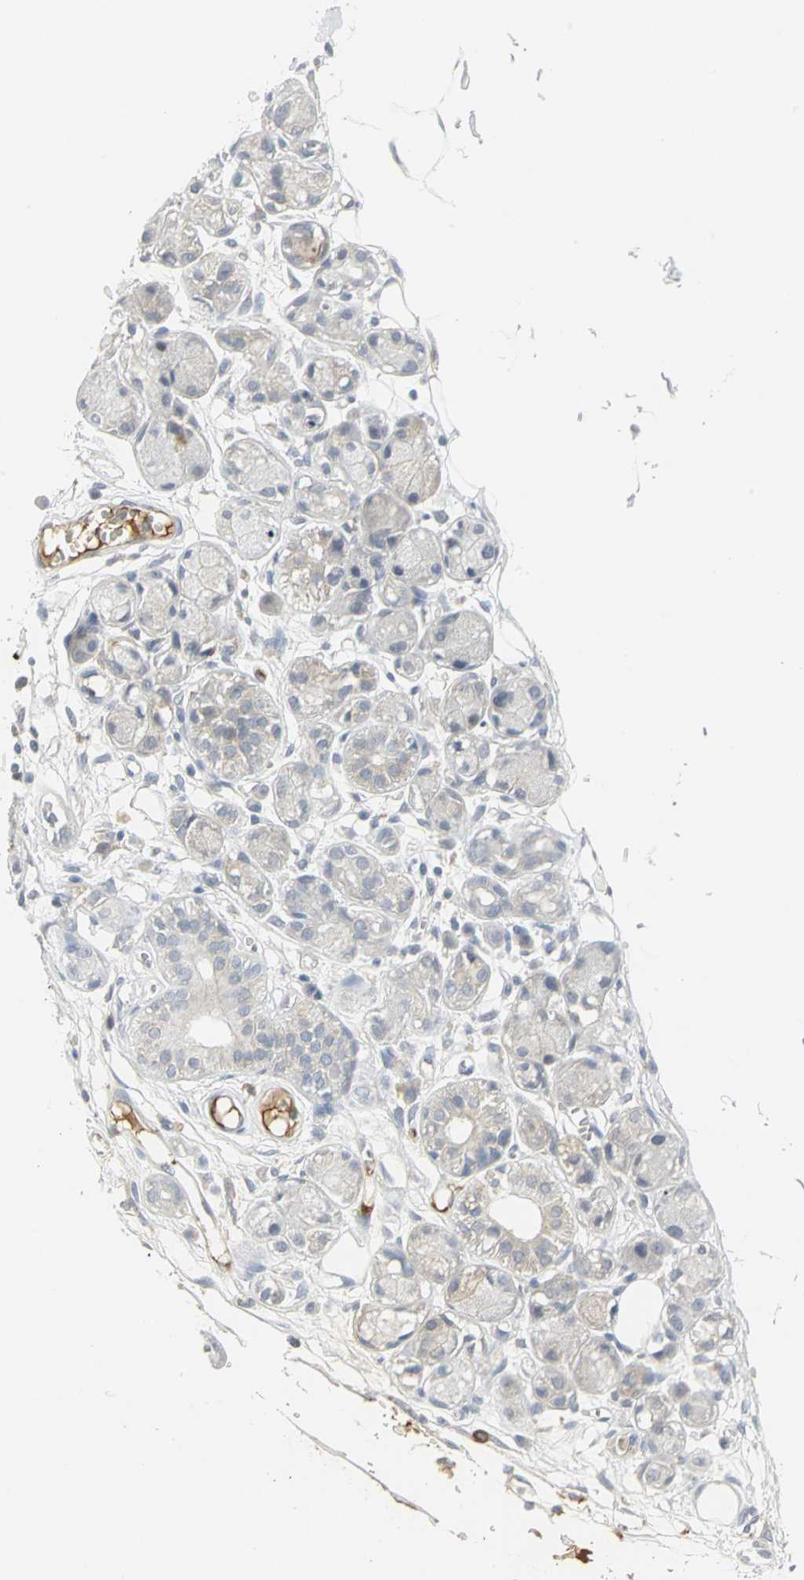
{"staining": {"intensity": "negative", "quantity": "none", "location": "none"}, "tissue": "adipose tissue", "cell_type": "Adipocytes", "image_type": "normal", "snomed": [{"axis": "morphology", "description": "Normal tissue, NOS"}, {"axis": "morphology", "description": "Inflammation, NOS"}, {"axis": "topography", "description": "Vascular tissue"}, {"axis": "topography", "description": "Salivary gland"}], "caption": "The immunohistochemistry (IHC) image has no significant expression in adipocytes of adipose tissue. (DAB (3,3'-diaminobenzidine) IHC with hematoxylin counter stain).", "gene": "ZIC1", "patient": {"sex": "female", "age": 75}}